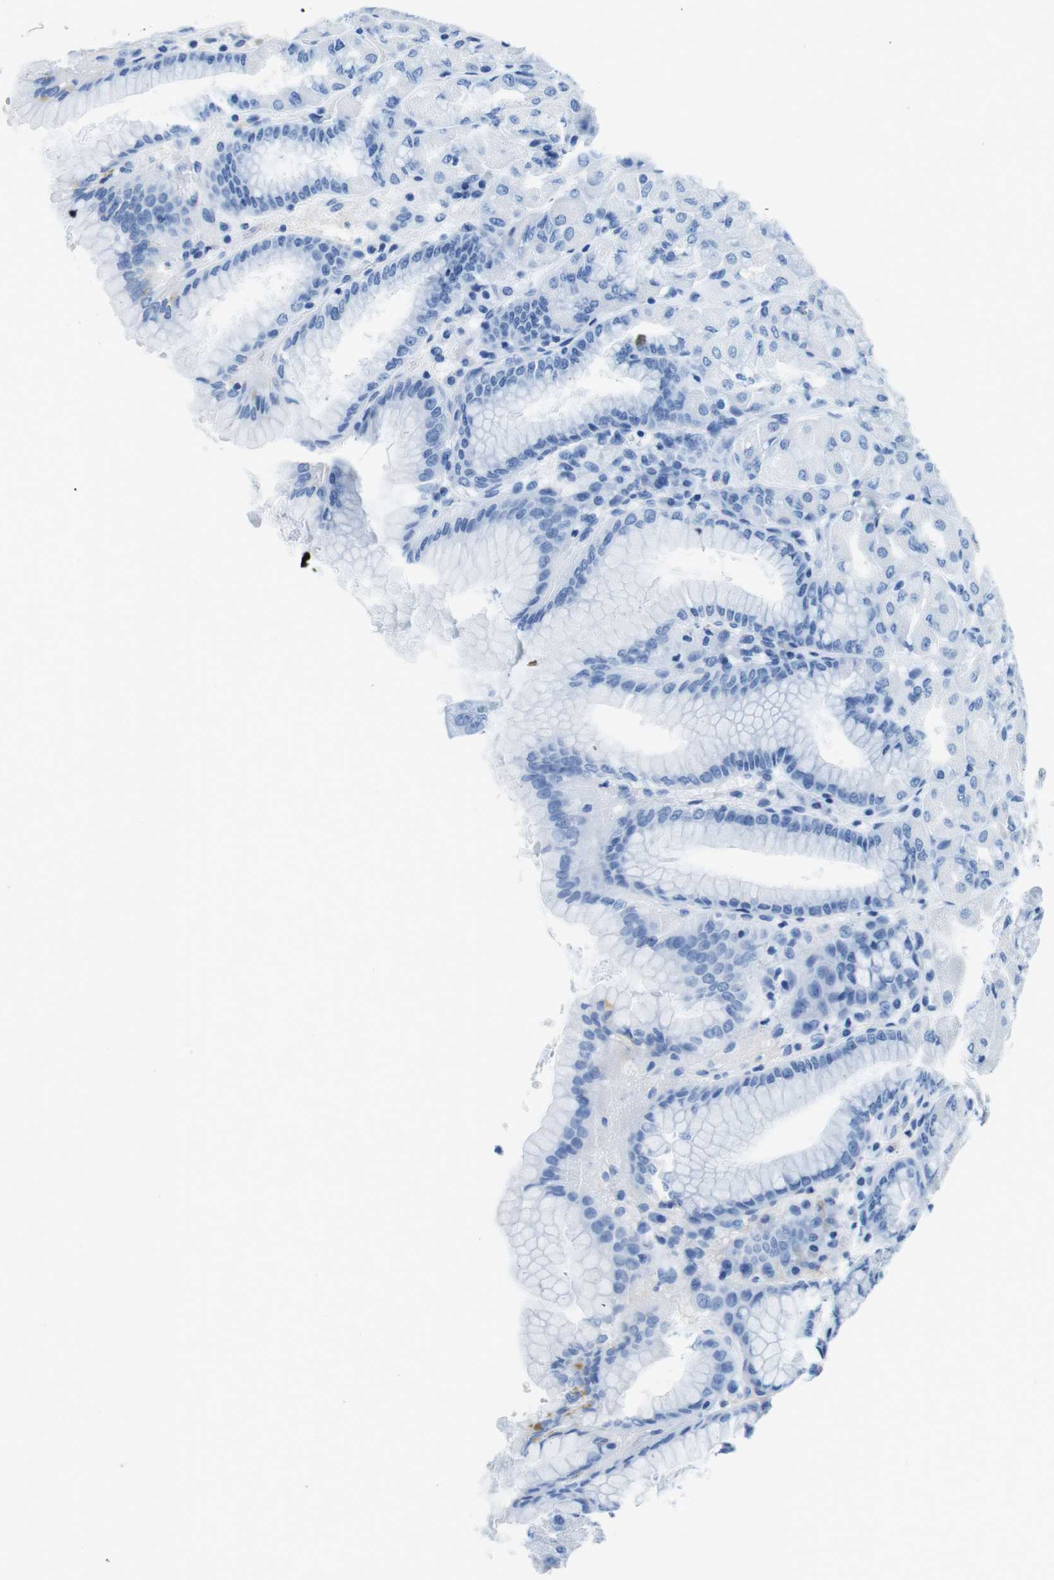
{"staining": {"intensity": "negative", "quantity": "none", "location": "none"}, "tissue": "stomach", "cell_type": "Glandular cells", "image_type": "normal", "snomed": [{"axis": "morphology", "description": "Normal tissue, NOS"}, {"axis": "topography", "description": "Stomach, upper"}], "caption": "Human stomach stained for a protein using immunohistochemistry reveals no staining in glandular cells.", "gene": "IGKC", "patient": {"sex": "female", "age": 56}}